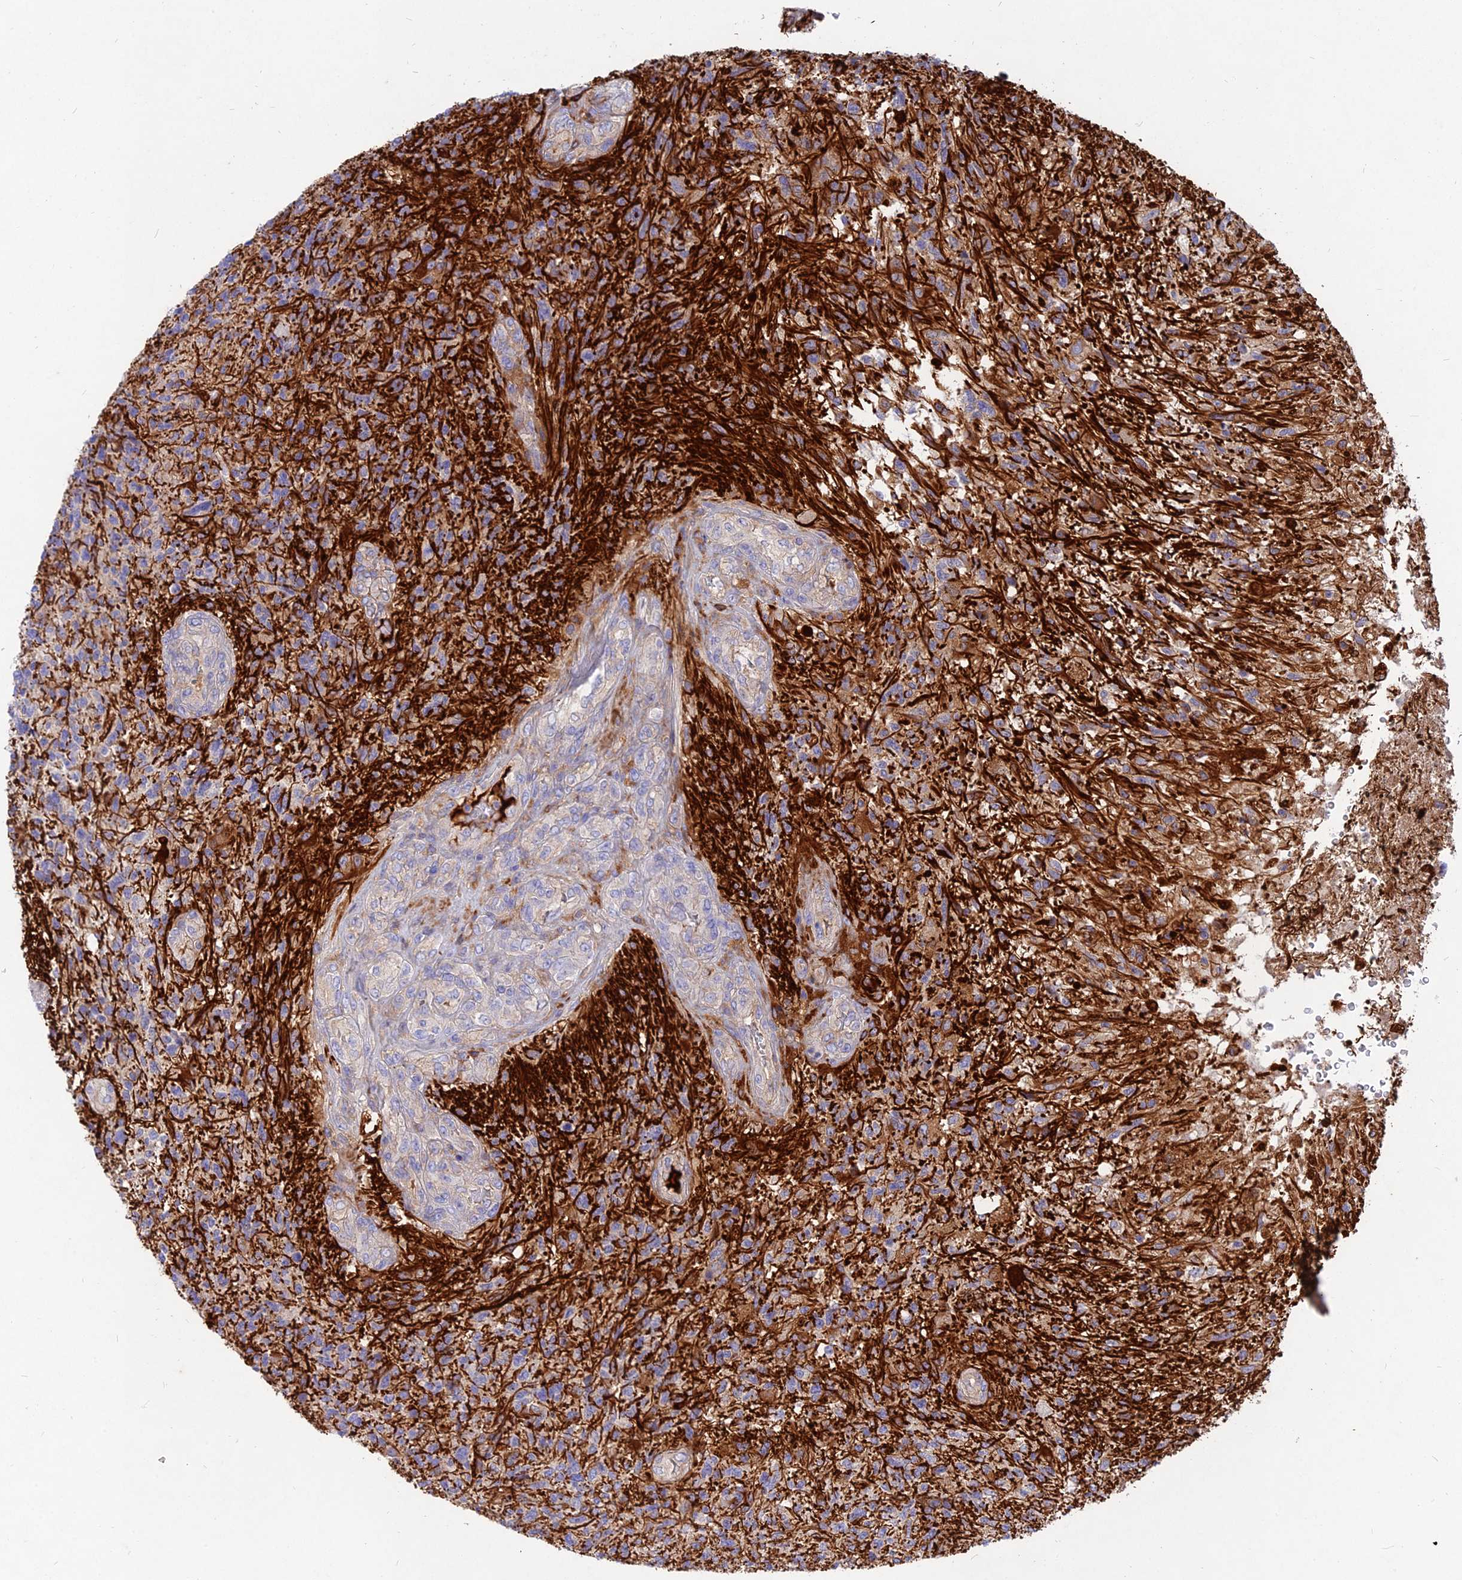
{"staining": {"intensity": "strong", "quantity": "<25%", "location": "cytoplasmic/membranous"}, "tissue": "glioma", "cell_type": "Tumor cells", "image_type": "cancer", "snomed": [{"axis": "morphology", "description": "Glioma, malignant, High grade"}, {"axis": "topography", "description": "Brain"}], "caption": "An immunohistochemistry (IHC) histopathology image of neoplastic tissue is shown. Protein staining in brown labels strong cytoplasmic/membranous positivity in glioma within tumor cells.", "gene": "MROH1", "patient": {"sex": "male", "age": 56}}